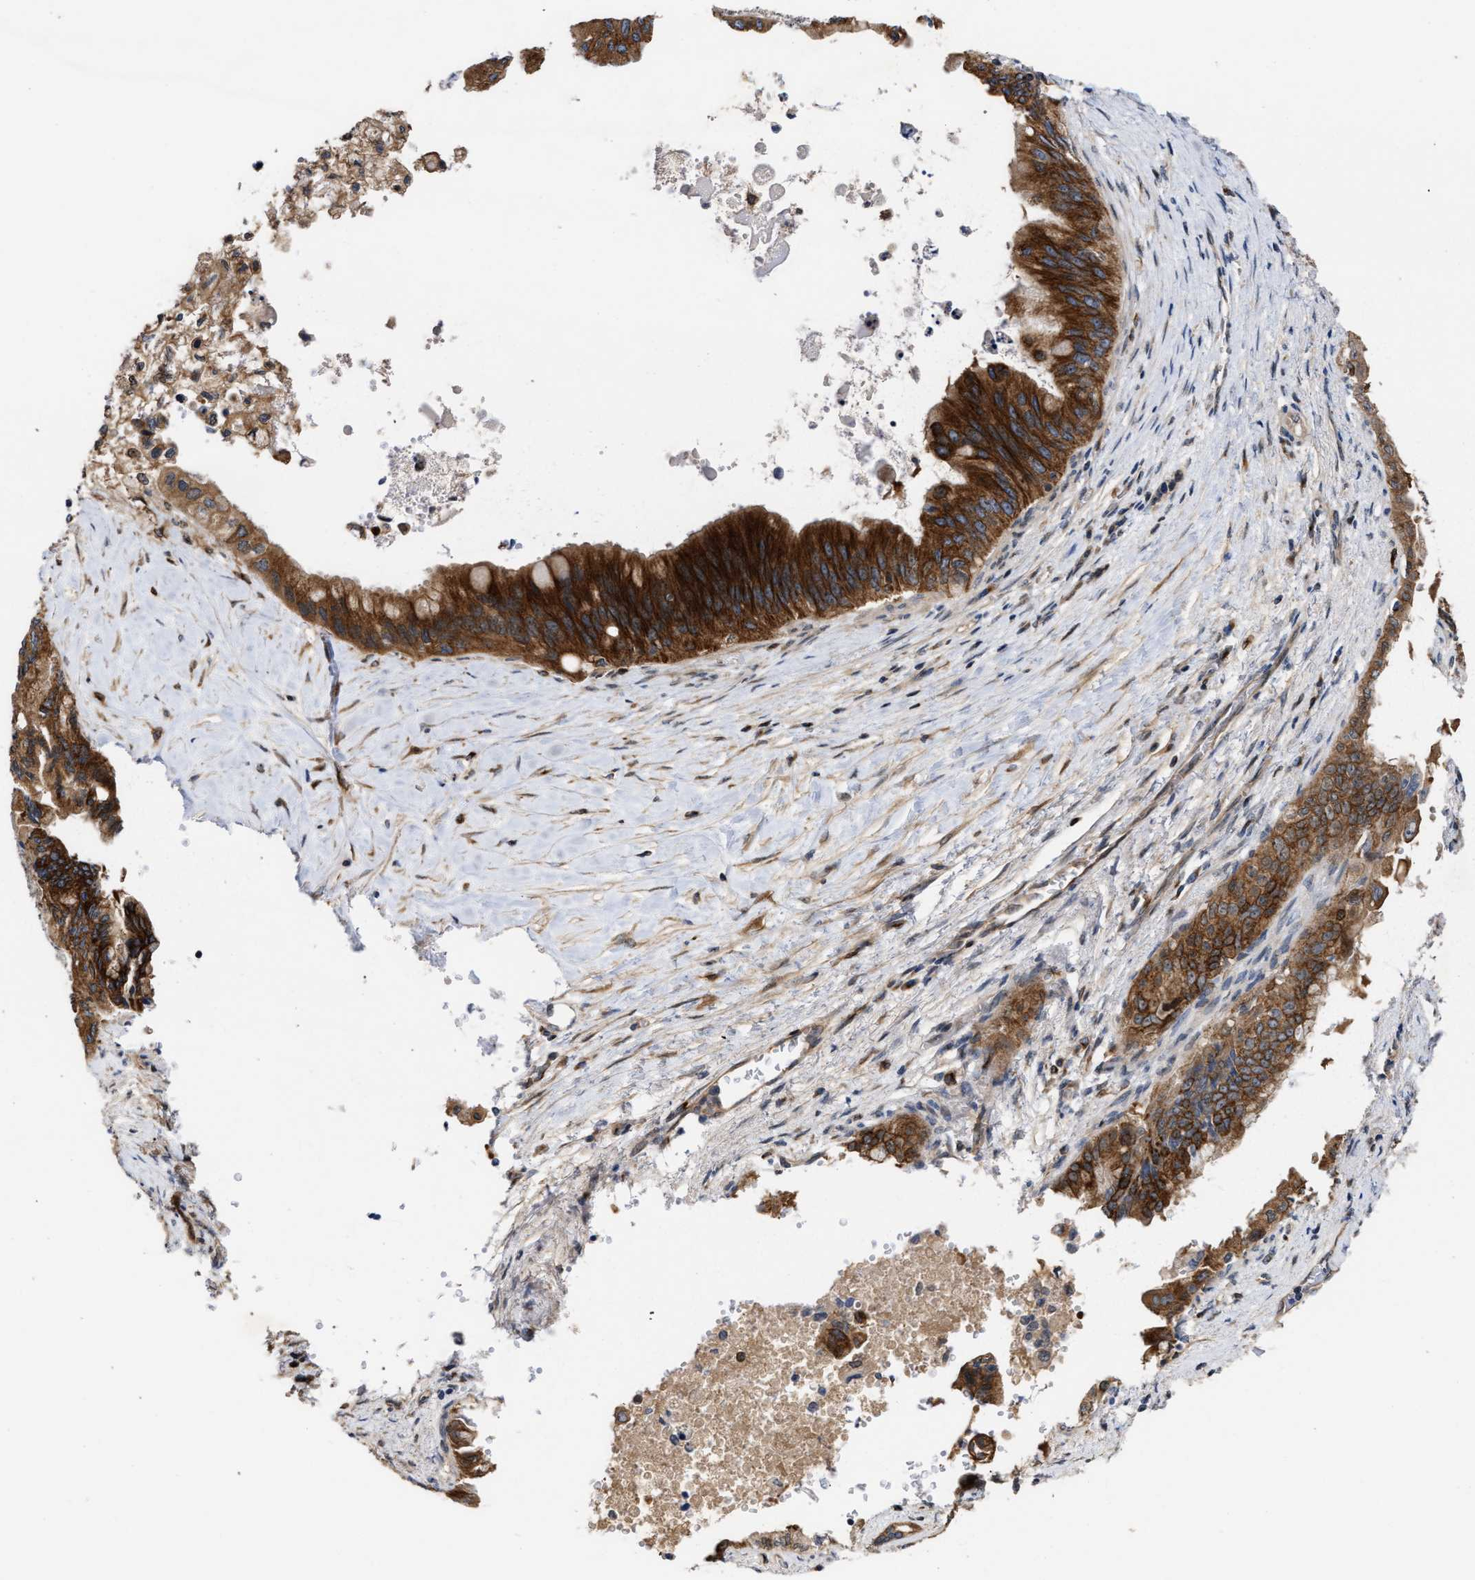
{"staining": {"intensity": "strong", "quantity": ">75%", "location": "cytoplasmic/membranous"}, "tissue": "pancreatic cancer", "cell_type": "Tumor cells", "image_type": "cancer", "snomed": [{"axis": "morphology", "description": "Adenocarcinoma, NOS"}, {"axis": "topography", "description": "Pancreas"}], "caption": "Immunohistochemistry (IHC) (DAB) staining of pancreatic cancer exhibits strong cytoplasmic/membranous protein staining in about >75% of tumor cells.", "gene": "BBLN", "patient": {"sex": "female", "age": 73}}